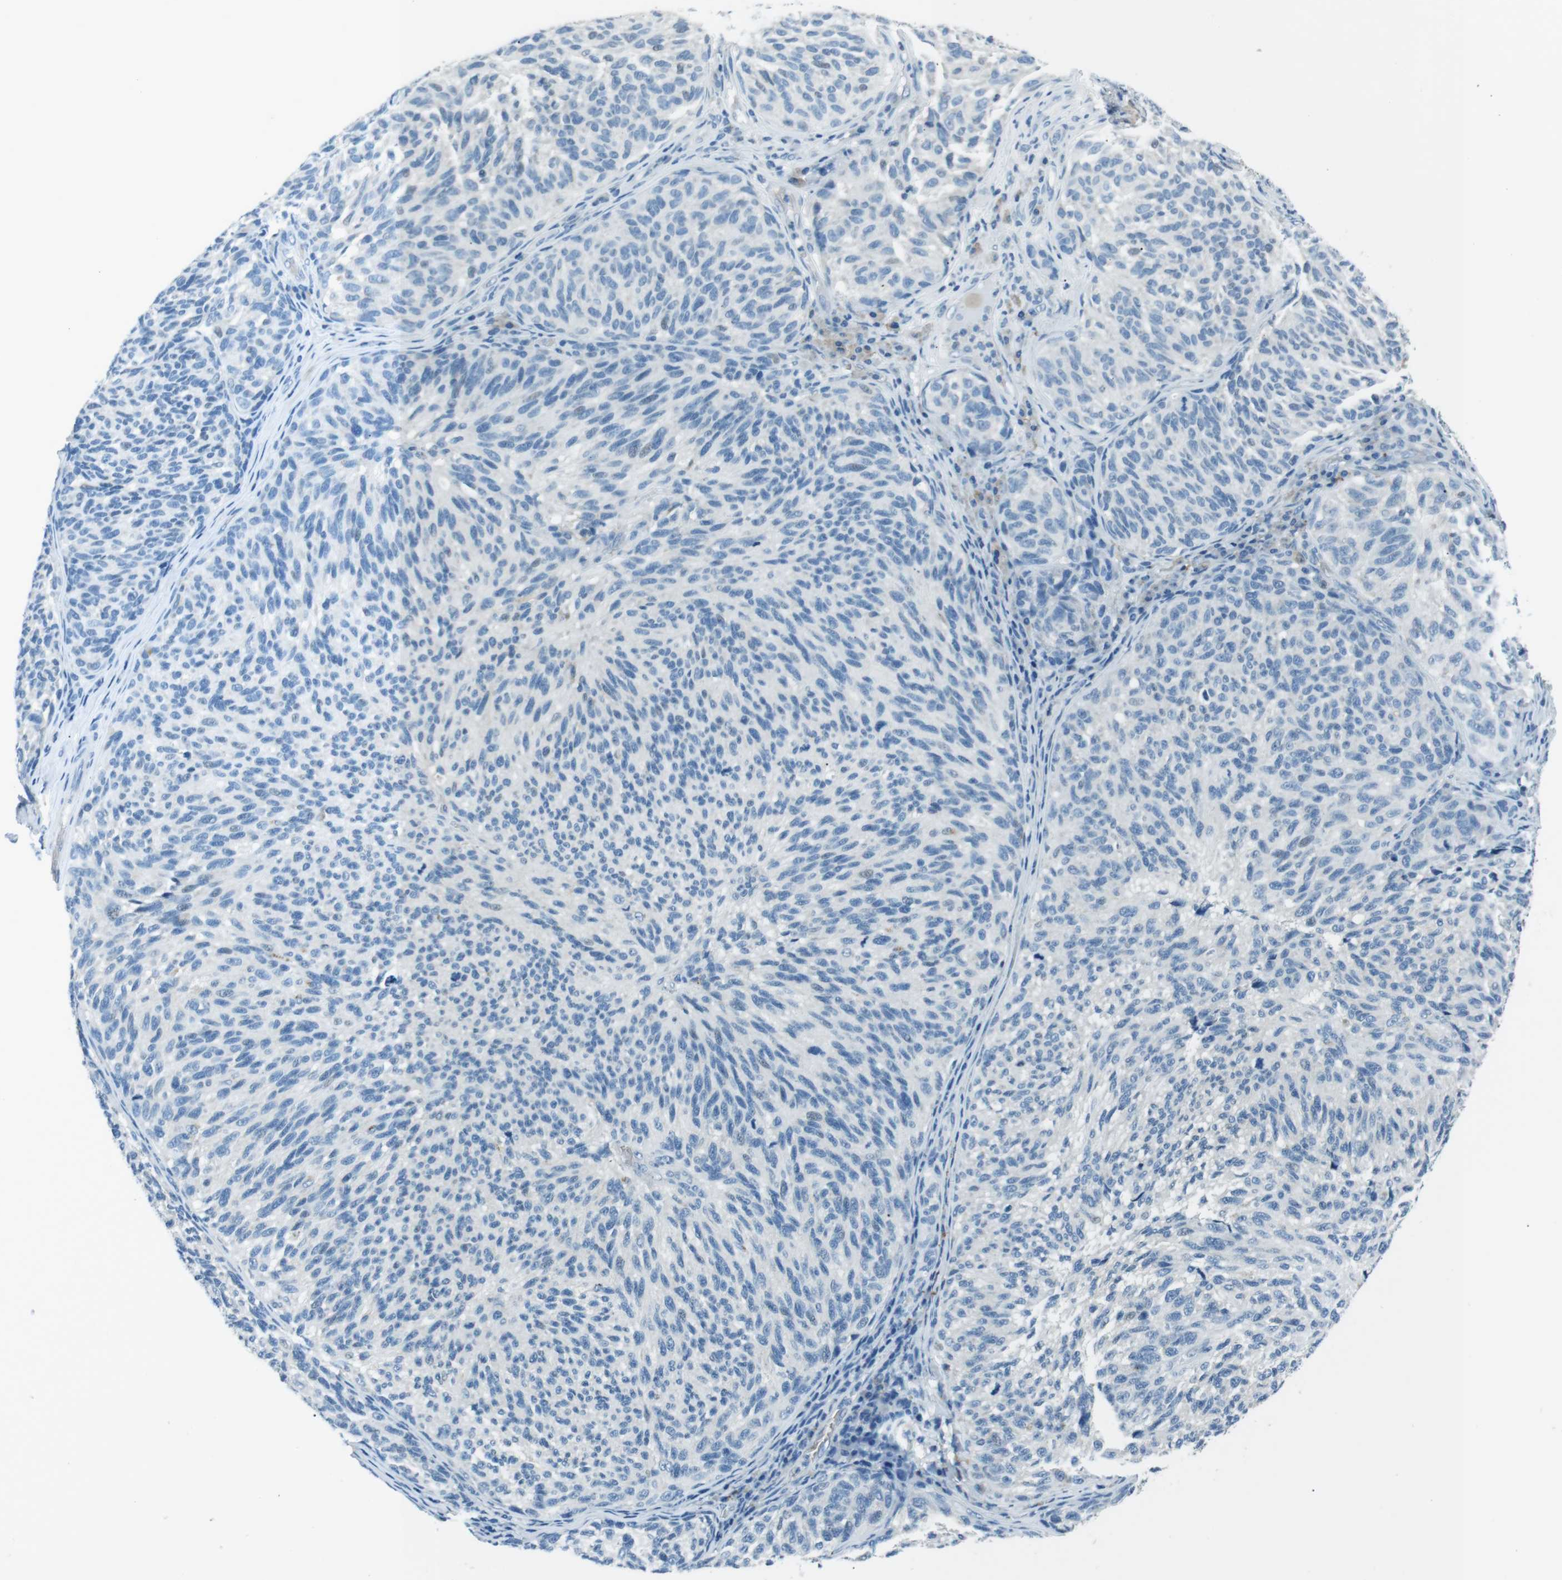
{"staining": {"intensity": "negative", "quantity": "none", "location": "none"}, "tissue": "melanoma", "cell_type": "Tumor cells", "image_type": "cancer", "snomed": [{"axis": "morphology", "description": "Malignant melanoma, NOS"}, {"axis": "topography", "description": "Skin"}], "caption": "The photomicrograph exhibits no significant expression in tumor cells of malignant melanoma.", "gene": "ST6GAL1", "patient": {"sex": "female", "age": 73}}